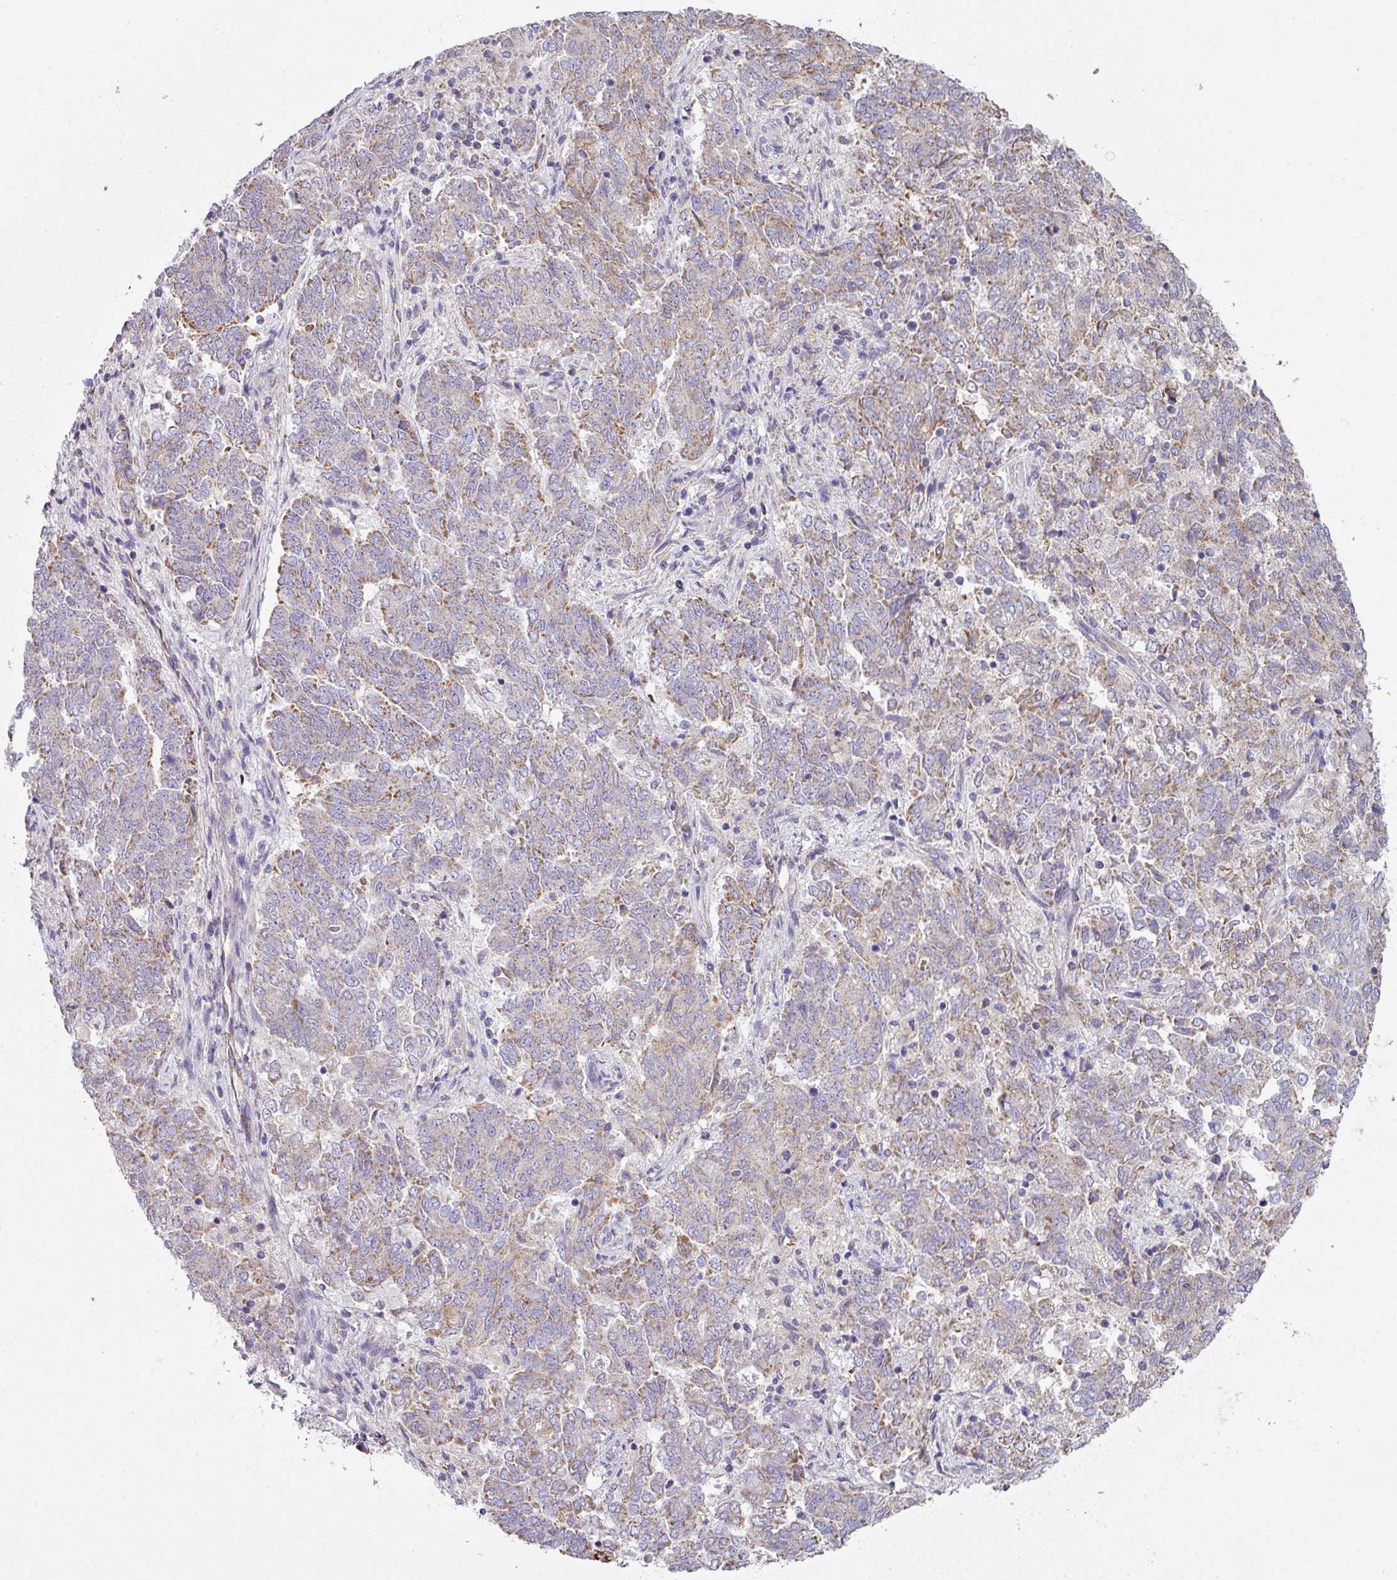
{"staining": {"intensity": "weak", "quantity": "25%-75%", "location": "cytoplasmic/membranous"}, "tissue": "endometrial cancer", "cell_type": "Tumor cells", "image_type": "cancer", "snomed": [{"axis": "morphology", "description": "Adenocarcinoma, NOS"}, {"axis": "topography", "description": "Endometrium"}], "caption": "Protein staining by immunohistochemistry (IHC) exhibits weak cytoplasmic/membranous positivity in about 25%-75% of tumor cells in adenocarcinoma (endometrial).", "gene": "LRRC9", "patient": {"sex": "female", "age": 80}}